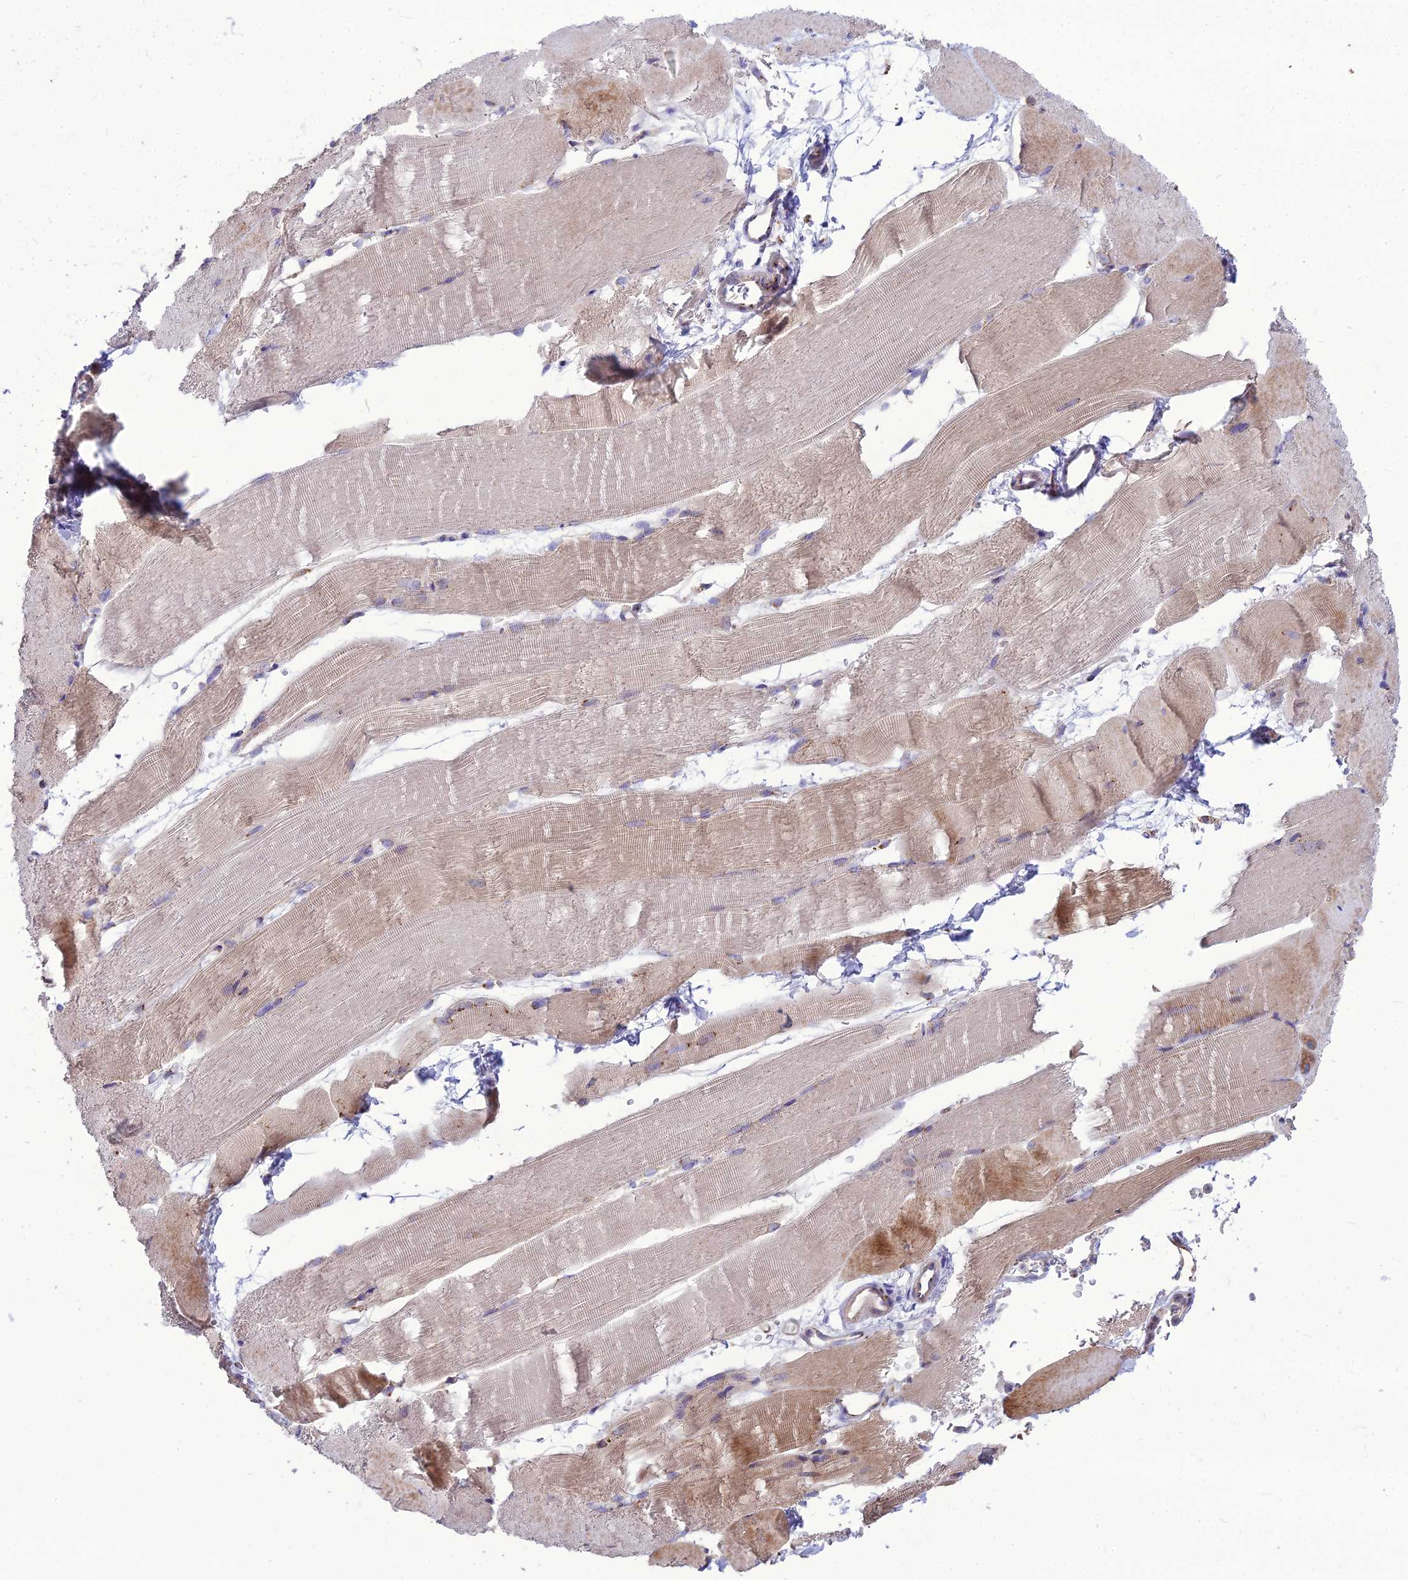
{"staining": {"intensity": "moderate", "quantity": "<25%", "location": "cytoplasmic/membranous"}, "tissue": "skeletal muscle", "cell_type": "Myocytes", "image_type": "normal", "snomed": [{"axis": "morphology", "description": "Normal tissue, NOS"}, {"axis": "topography", "description": "Skeletal muscle"}, {"axis": "topography", "description": "Parathyroid gland"}], "caption": "Immunohistochemistry of unremarkable human skeletal muscle displays low levels of moderate cytoplasmic/membranous positivity in about <25% of myocytes.", "gene": "SPRYD7", "patient": {"sex": "female", "age": 37}}